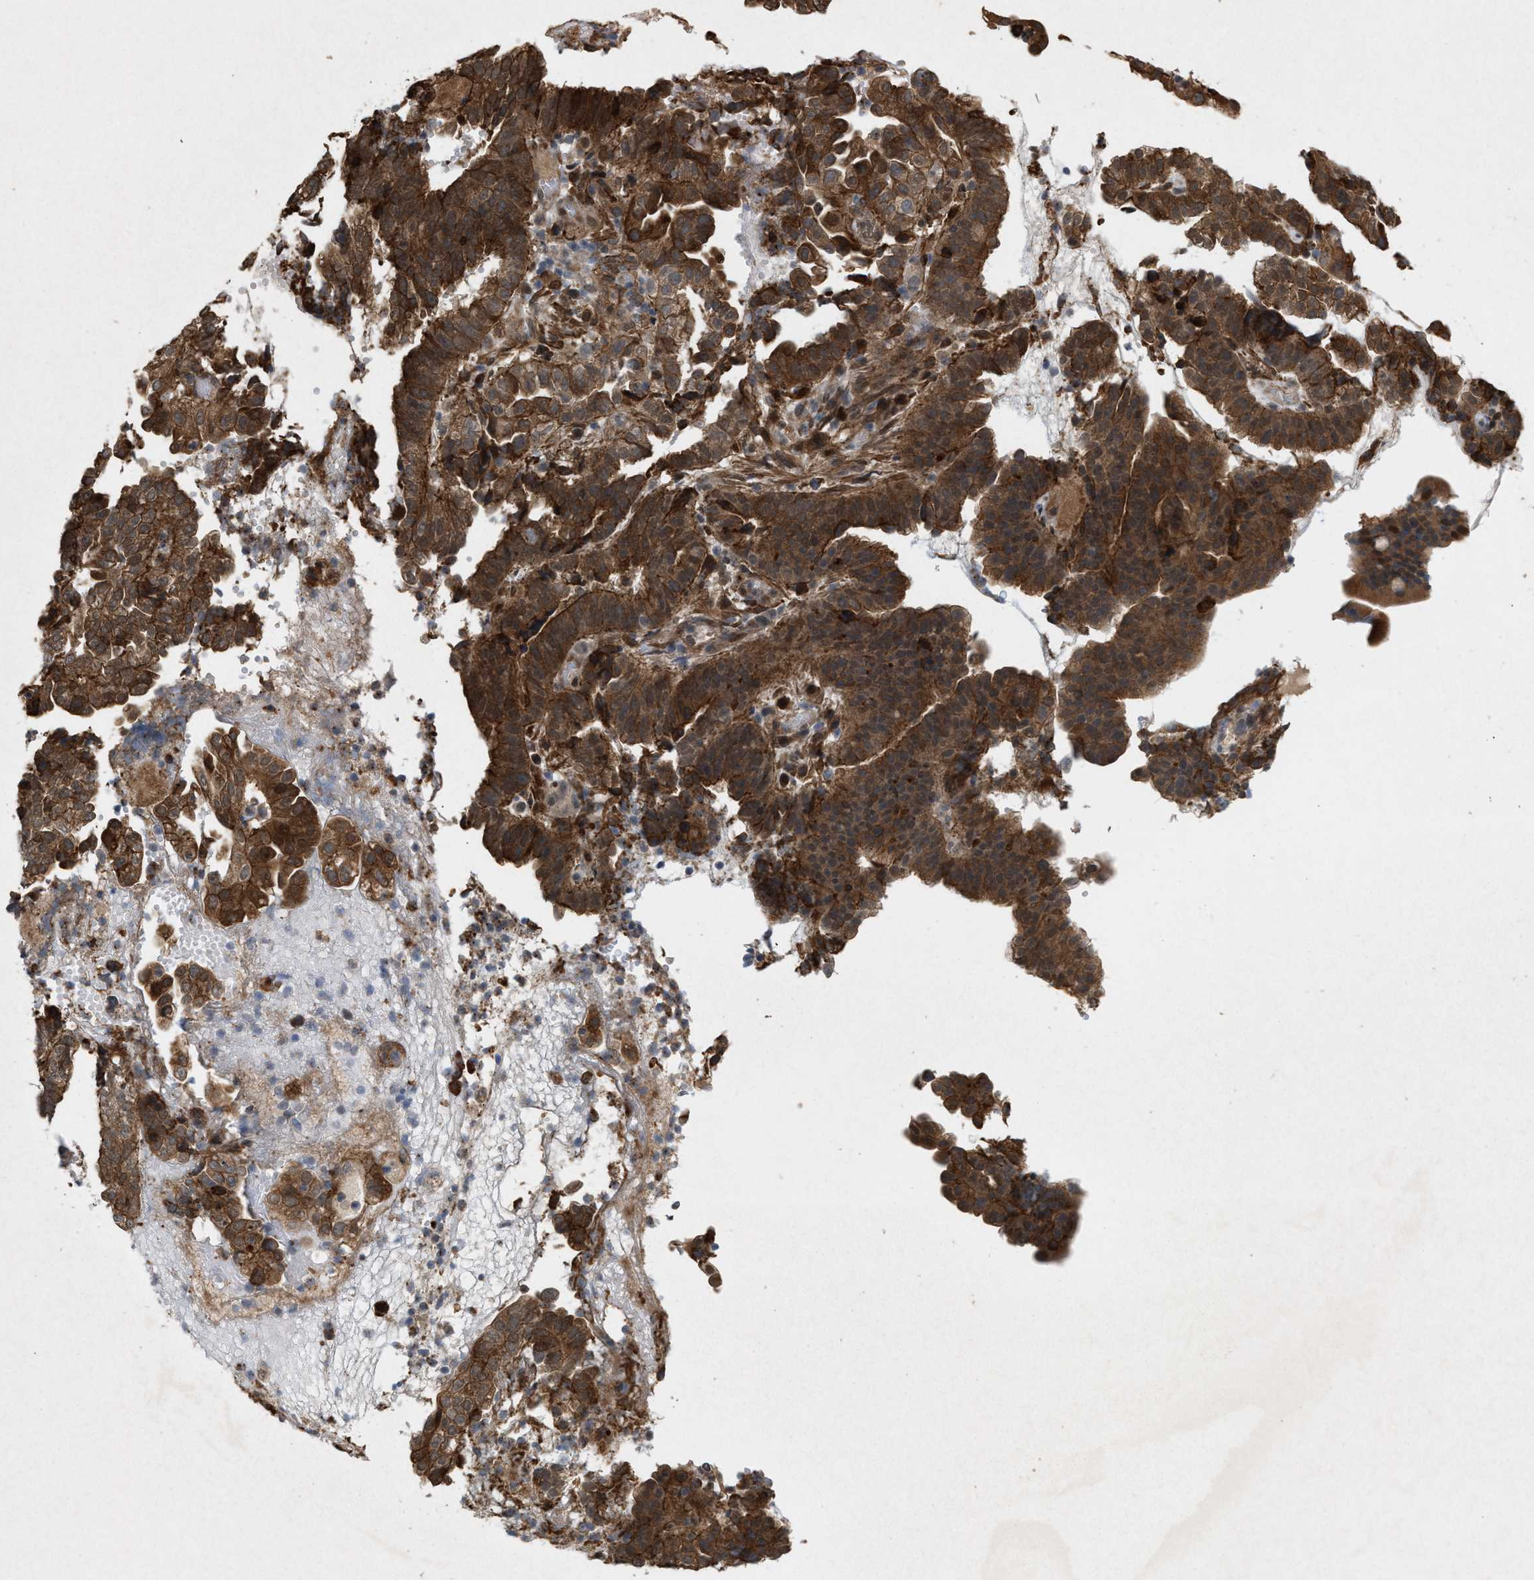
{"staining": {"intensity": "strong", "quantity": ">75%", "location": "cytoplasmic/membranous"}, "tissue": "endometrial cancer", "cell_type": "Tumor cells", "image_type": "cancer", "snomed": [{"axis": "morphology", "description": "Adenocarcinoma, NOS"}, {"axis": "topography", "description": "Endometrium"}], "caption": "A brown stain highlights strong cytoplasmic/membranous positivity of a protein in human endometrial adenocarcinoma tumor cells.", "gene": "MFSD6", "patient": {"sex": "female", "age": 51}}